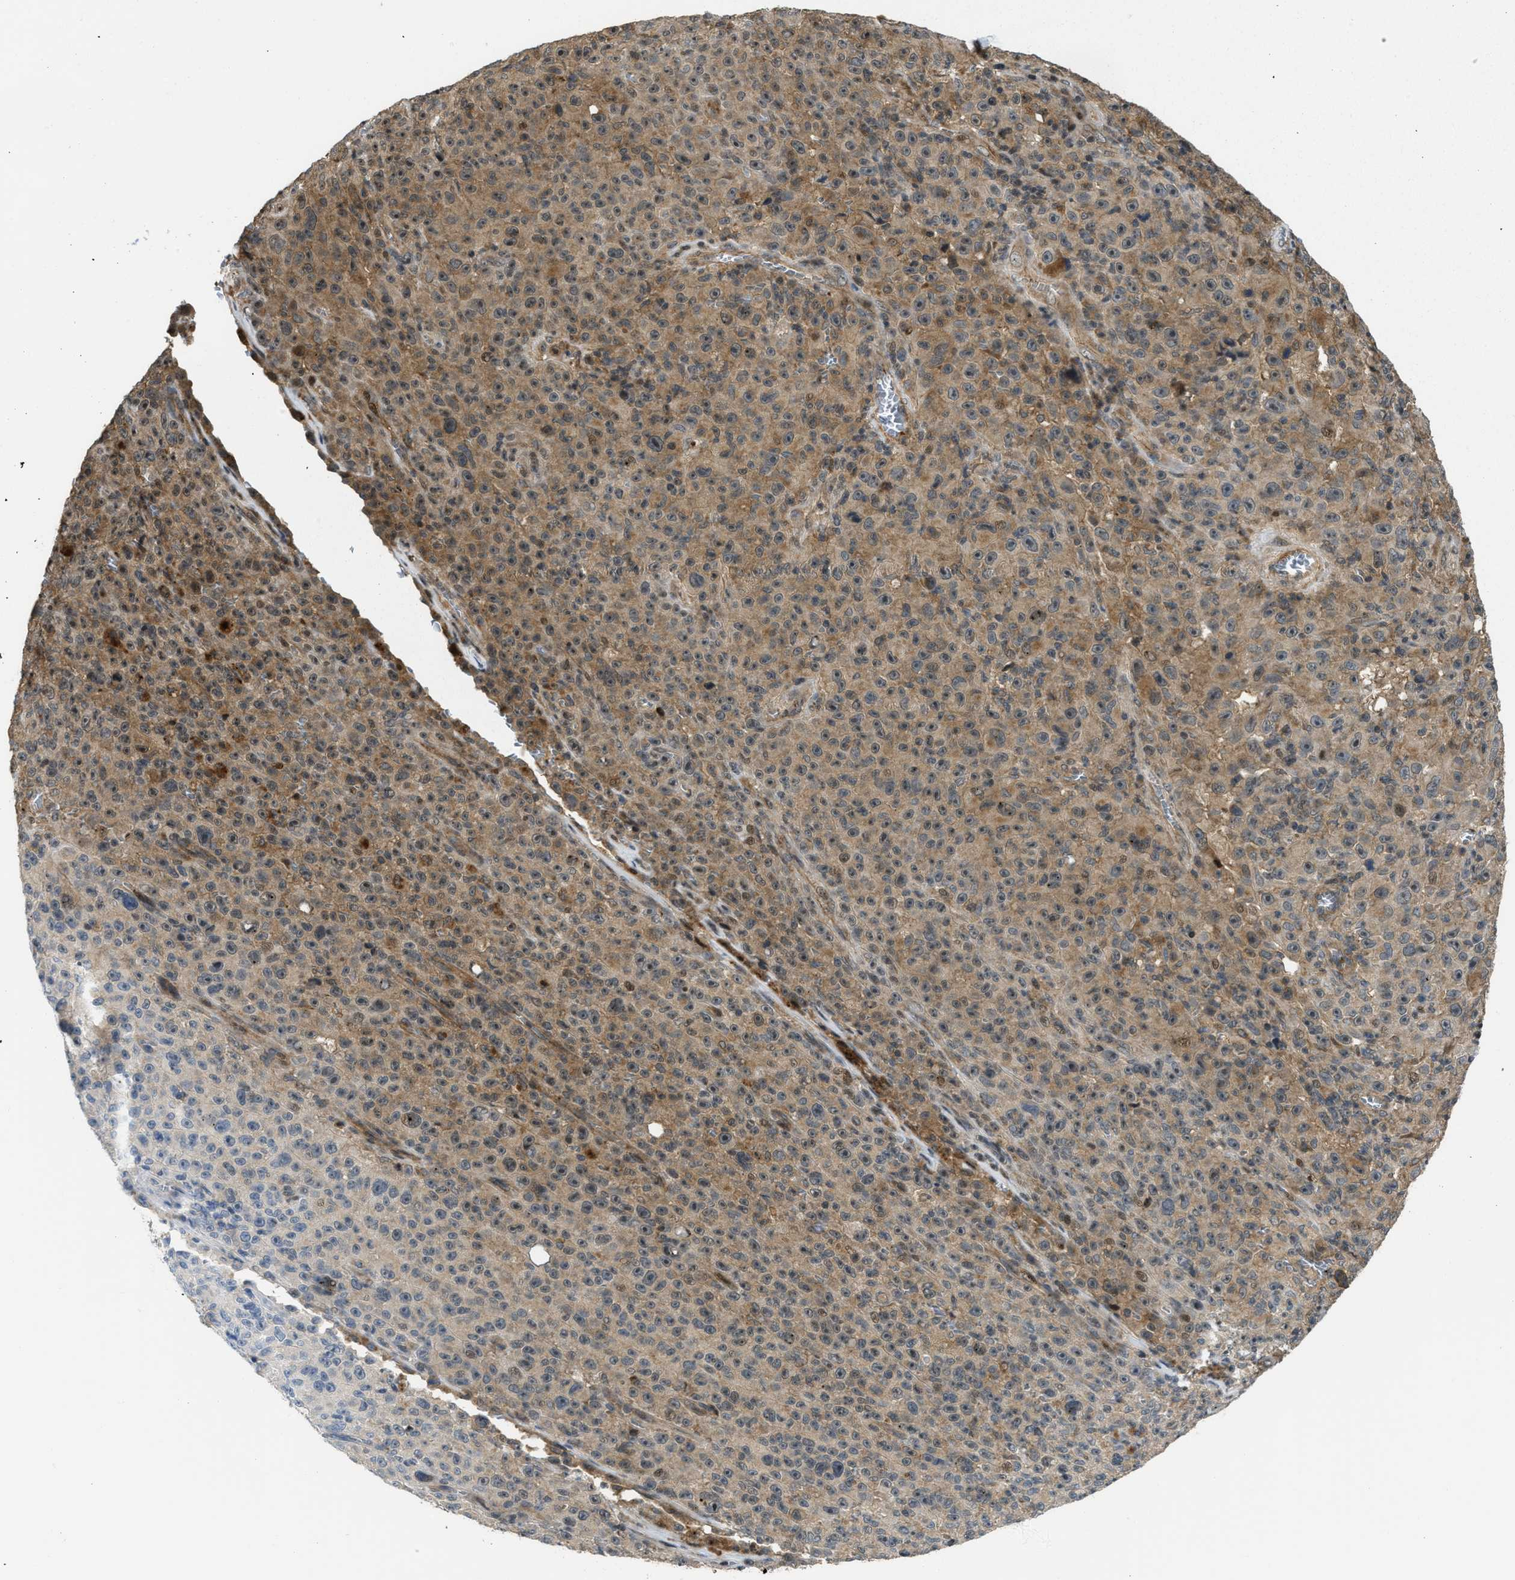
{"staining": {"intensity": "moderate", "quantity": "25%-75%", "location": "cytoplasmic/membranous"}, "tissue": "melanoma", "cell_type": "Tumor cells", "image_type": "cancer", "snomed": [{"axis": "morphology", "description": "Malignant melanoma, NOS"}, {"axis": "topography", "description": "Skin"}], "caption": "A high-resolution histopathology image shows IHC staining of melanoma, which shows moderate cytoplasmic/membranous positivity in approximately 25%-75% of tumor cells.", "gene": "DNAJC28", "patient": {"sex": "female", "age": 82}}